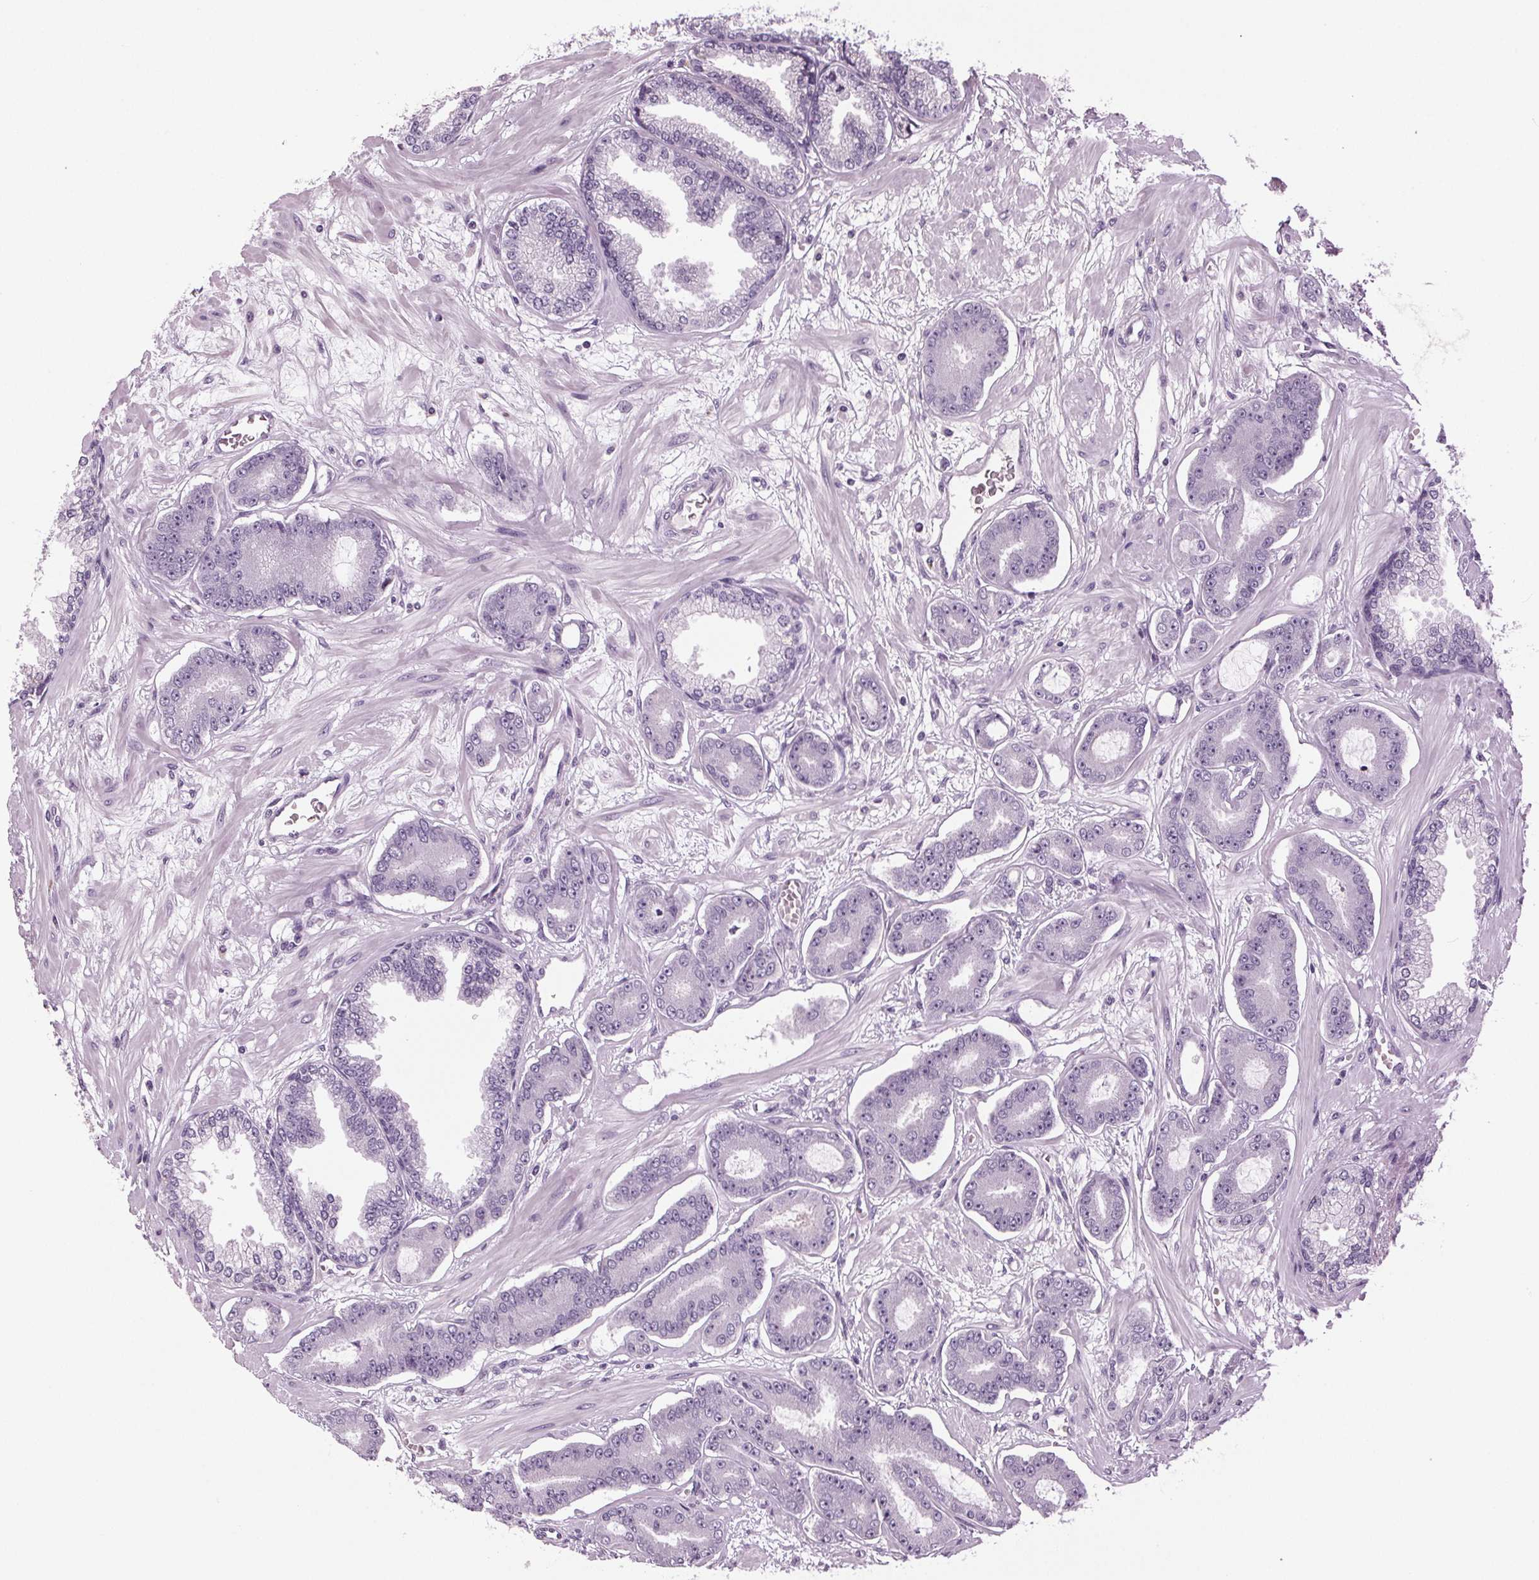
{"staining": {"intensity": "negative", "quantity": "none", "location": "none"}, "tissue": "prostate cancer", "cell_type": "Tumor cells", "image_type": "cancer", "snomed": [{"axis": "morphology", "description": "Adenocarcinoma, Low grade"}, {"axis": "topography", "description": "Prostate"}], "caption": "High magnification brightfield microscopy of low-grade adenocarcinoma (prostate) stained with DAB (brown) and counterstained with hematoxylin (blue): tumor cells show no significant staining. Nuclei are stained in blue.", "gene": "DNAH12", "patient": {"sex": "male", "age": 64}}